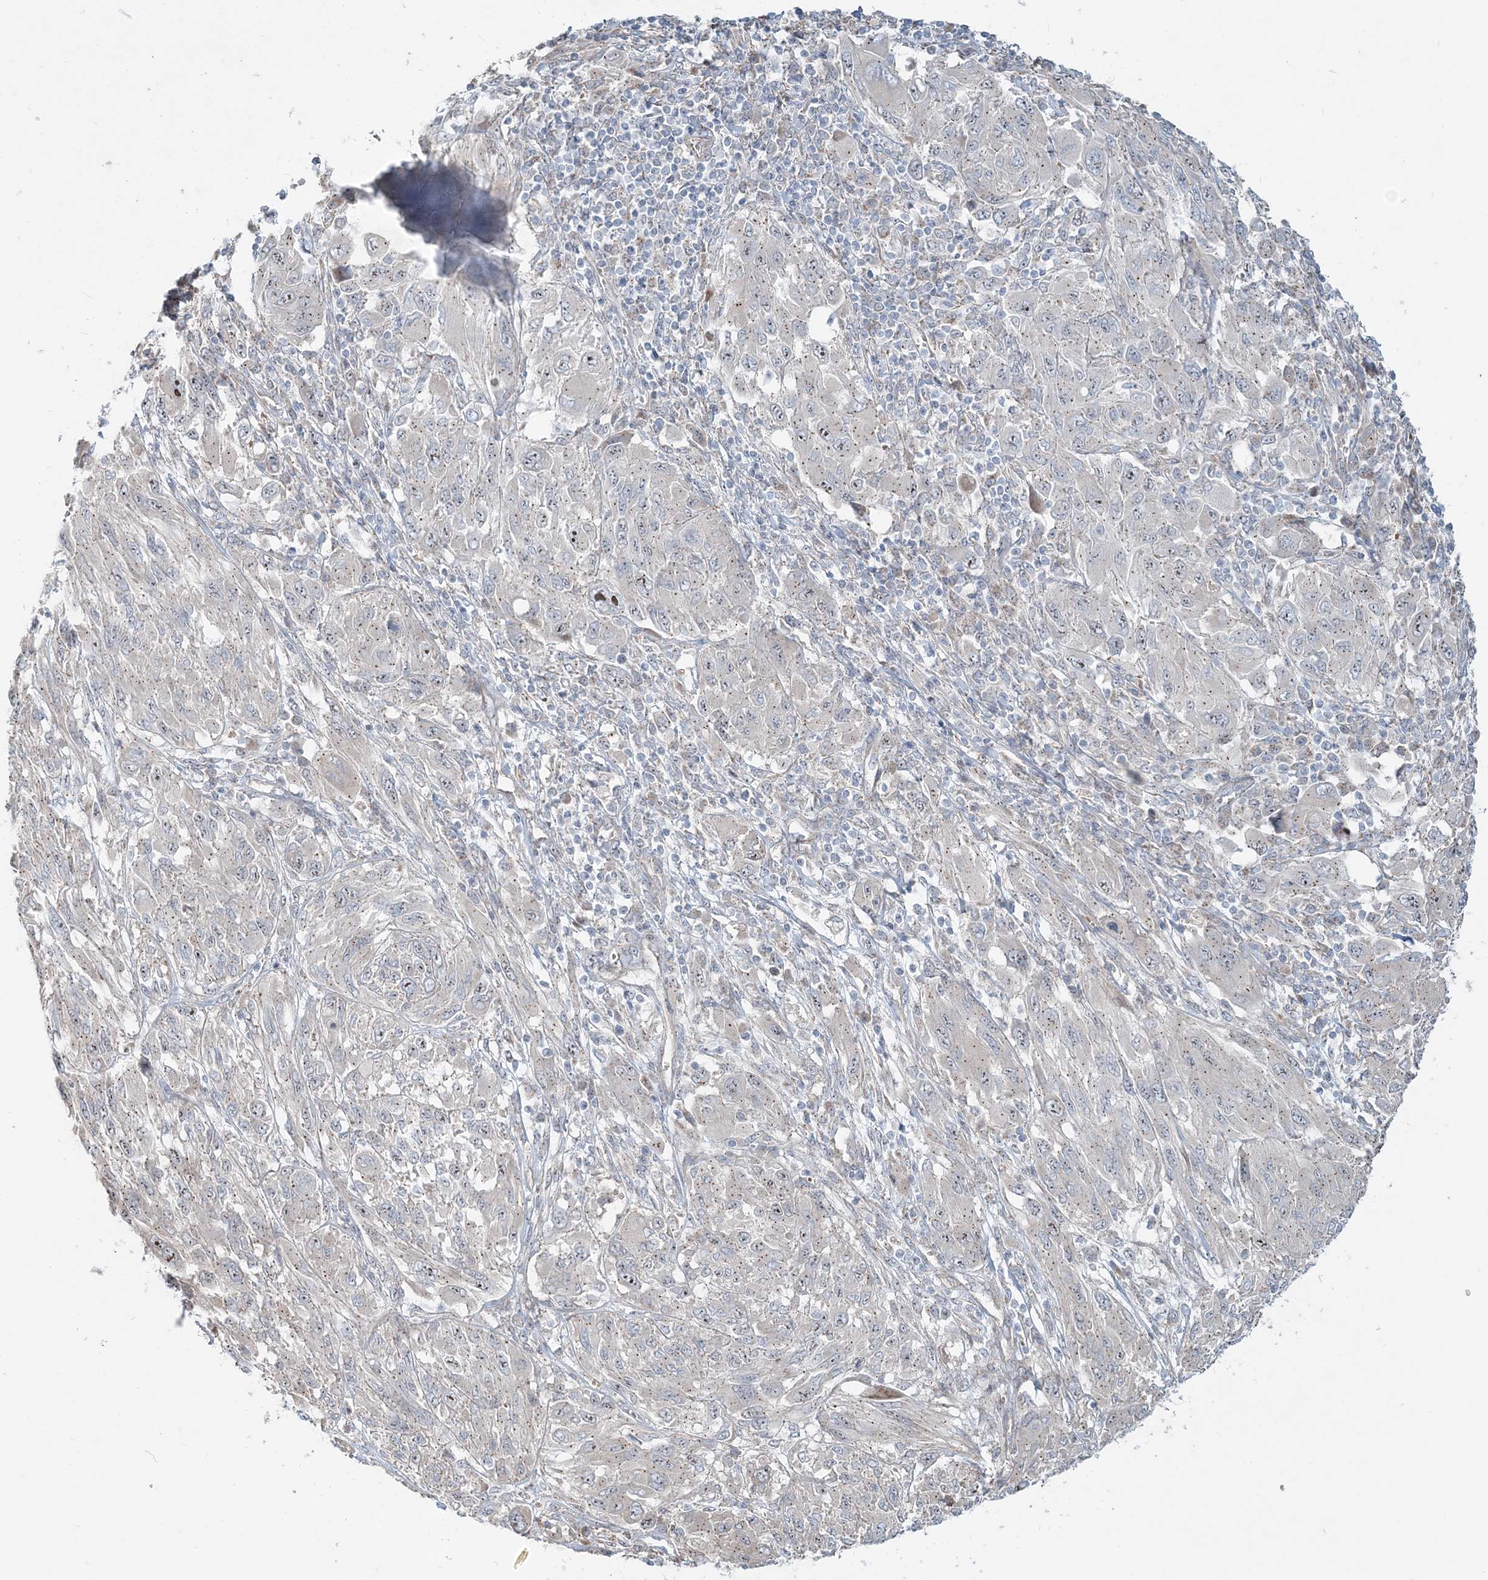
{"staining": {"intensity": "negative", "quantity": "none", "location": "none"}, "tissue": "melanoma", "cell_type": "Tumor cells", "image_type": "cancer", "snomed": [{"axis": "morphology", "description": "Malignant melanoma, NOS"}, {"axis": "topography", "description": "Skin"}], "caption": "High magnification brightfield microscopy of malignant melanoma stained with DAB (3,3'-diaminobenzidine) (brown) and counterstained with hematoxylin (blue): tumor cells show no significant positivity. The staining was performed using DAB to visualize the protein expression in brown, while the nuclei were stained in blue with hematoxylin (Magnification: 20x).", "gene": "CXXC5", "patient": {"sex": "female", "age": 91}}